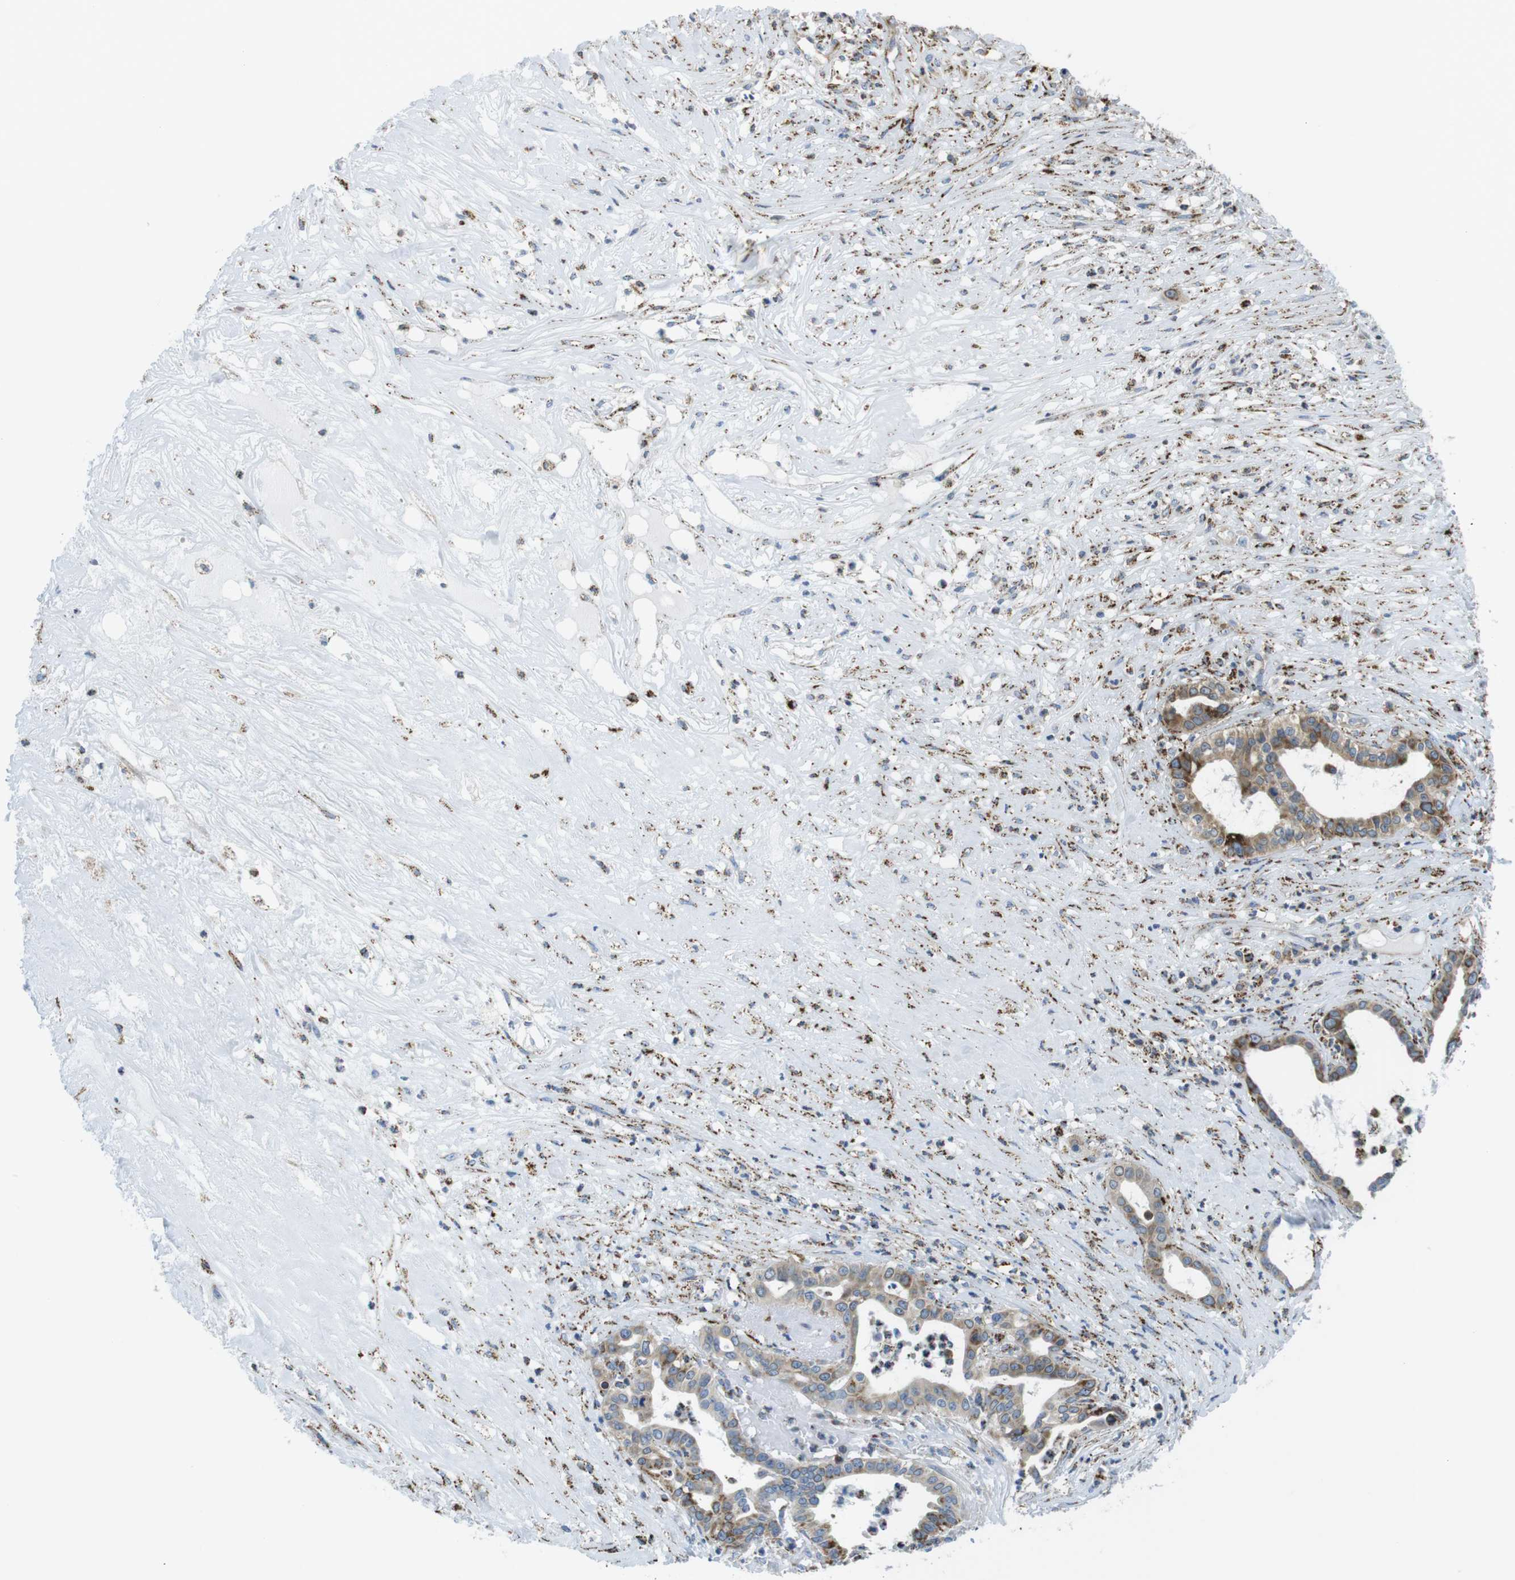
{"staining": {"intensity": "weak", "quantity": ">75%", "location": "cytoplasmic/membranous"}, "tissue": "liver cancer", "cell_type": "Tumor cells", "image_type": "cancer", "snomed": [{"axis": "morphology", "description": "Cholangiocarcinoma"}, {"axis": "topography", "description": "Liver"}], "caption": "Liver cancer (cholangiocarcinoma) was stained to show a protein in brown. There is low levels of weak cytoplasmic/membranous expression in about >75% of tumor cells. (DAB IHC with brightfield microscopy, high magnification).", "gene": "KCNE3", "patient": {"sex": "female", "age": 61}}